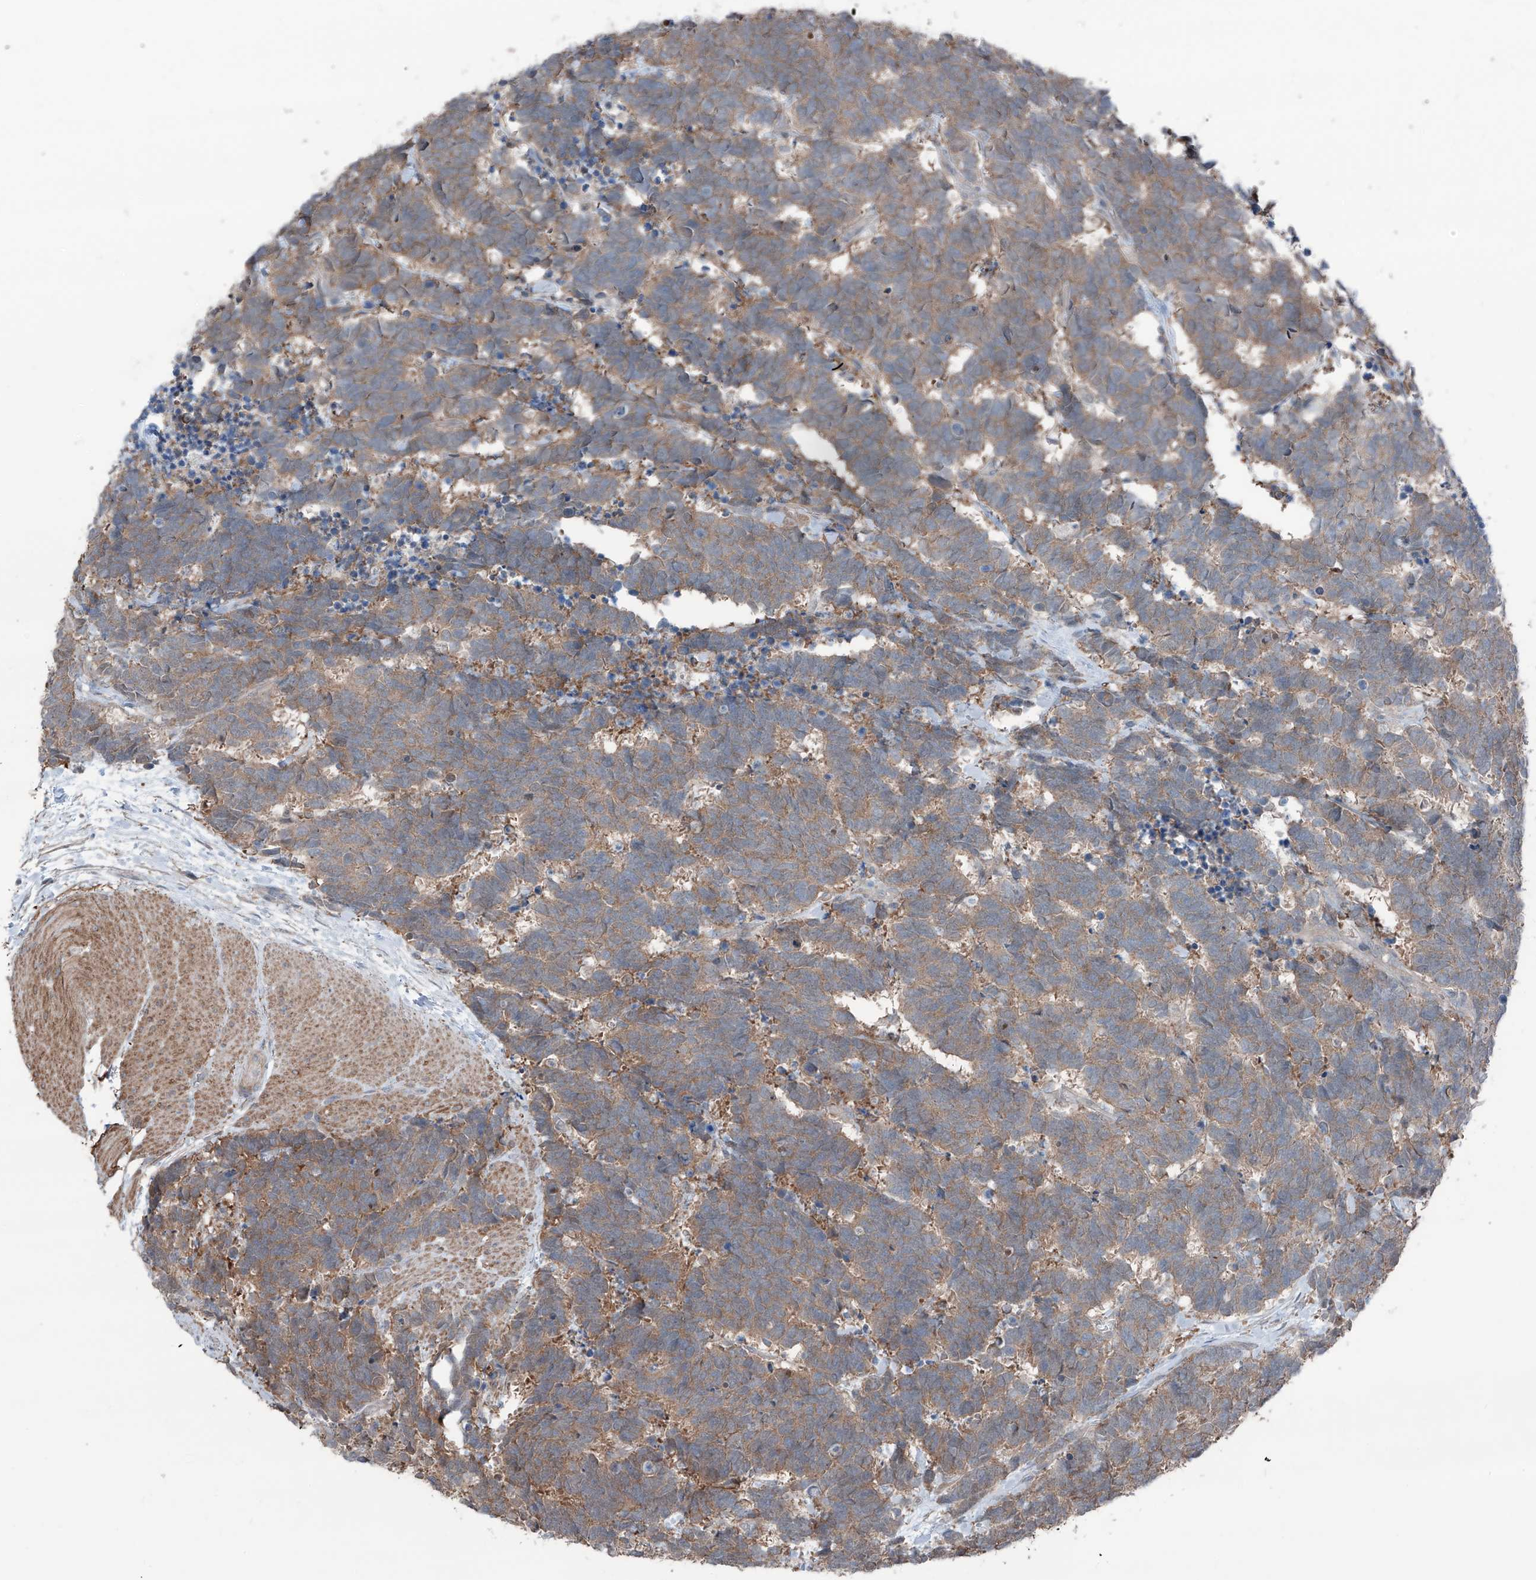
{"staining": {"intensity": "moderate", "quantity": ">75%", "location": "cytoplasmic/membranous"}, "tissue": "carcinoid", "cell_type": "Tumor cells", "image_type": "cancer", "snomed": [{"axis": "morphology", "description": "Carcinoma, NOS"}, {"axis": "morphology", "description": "Carcinoid, malignant, NOS"}, {"axis": "topography", "description": "Urinary bladder"}], "caption": "Immunohistochemical staining of carcinoid demonstrates medium levels of moderate cytoplasmic/membranous staining in approximately >75% of tumor cells. The staining was performed using DAB to visualize the protein expression in brown, while the nuclei were stained in blue with hematoxylin (Magnification: 20x).", "gene": "HSPB11", "patient": {"sex": "male", "age": 57}}